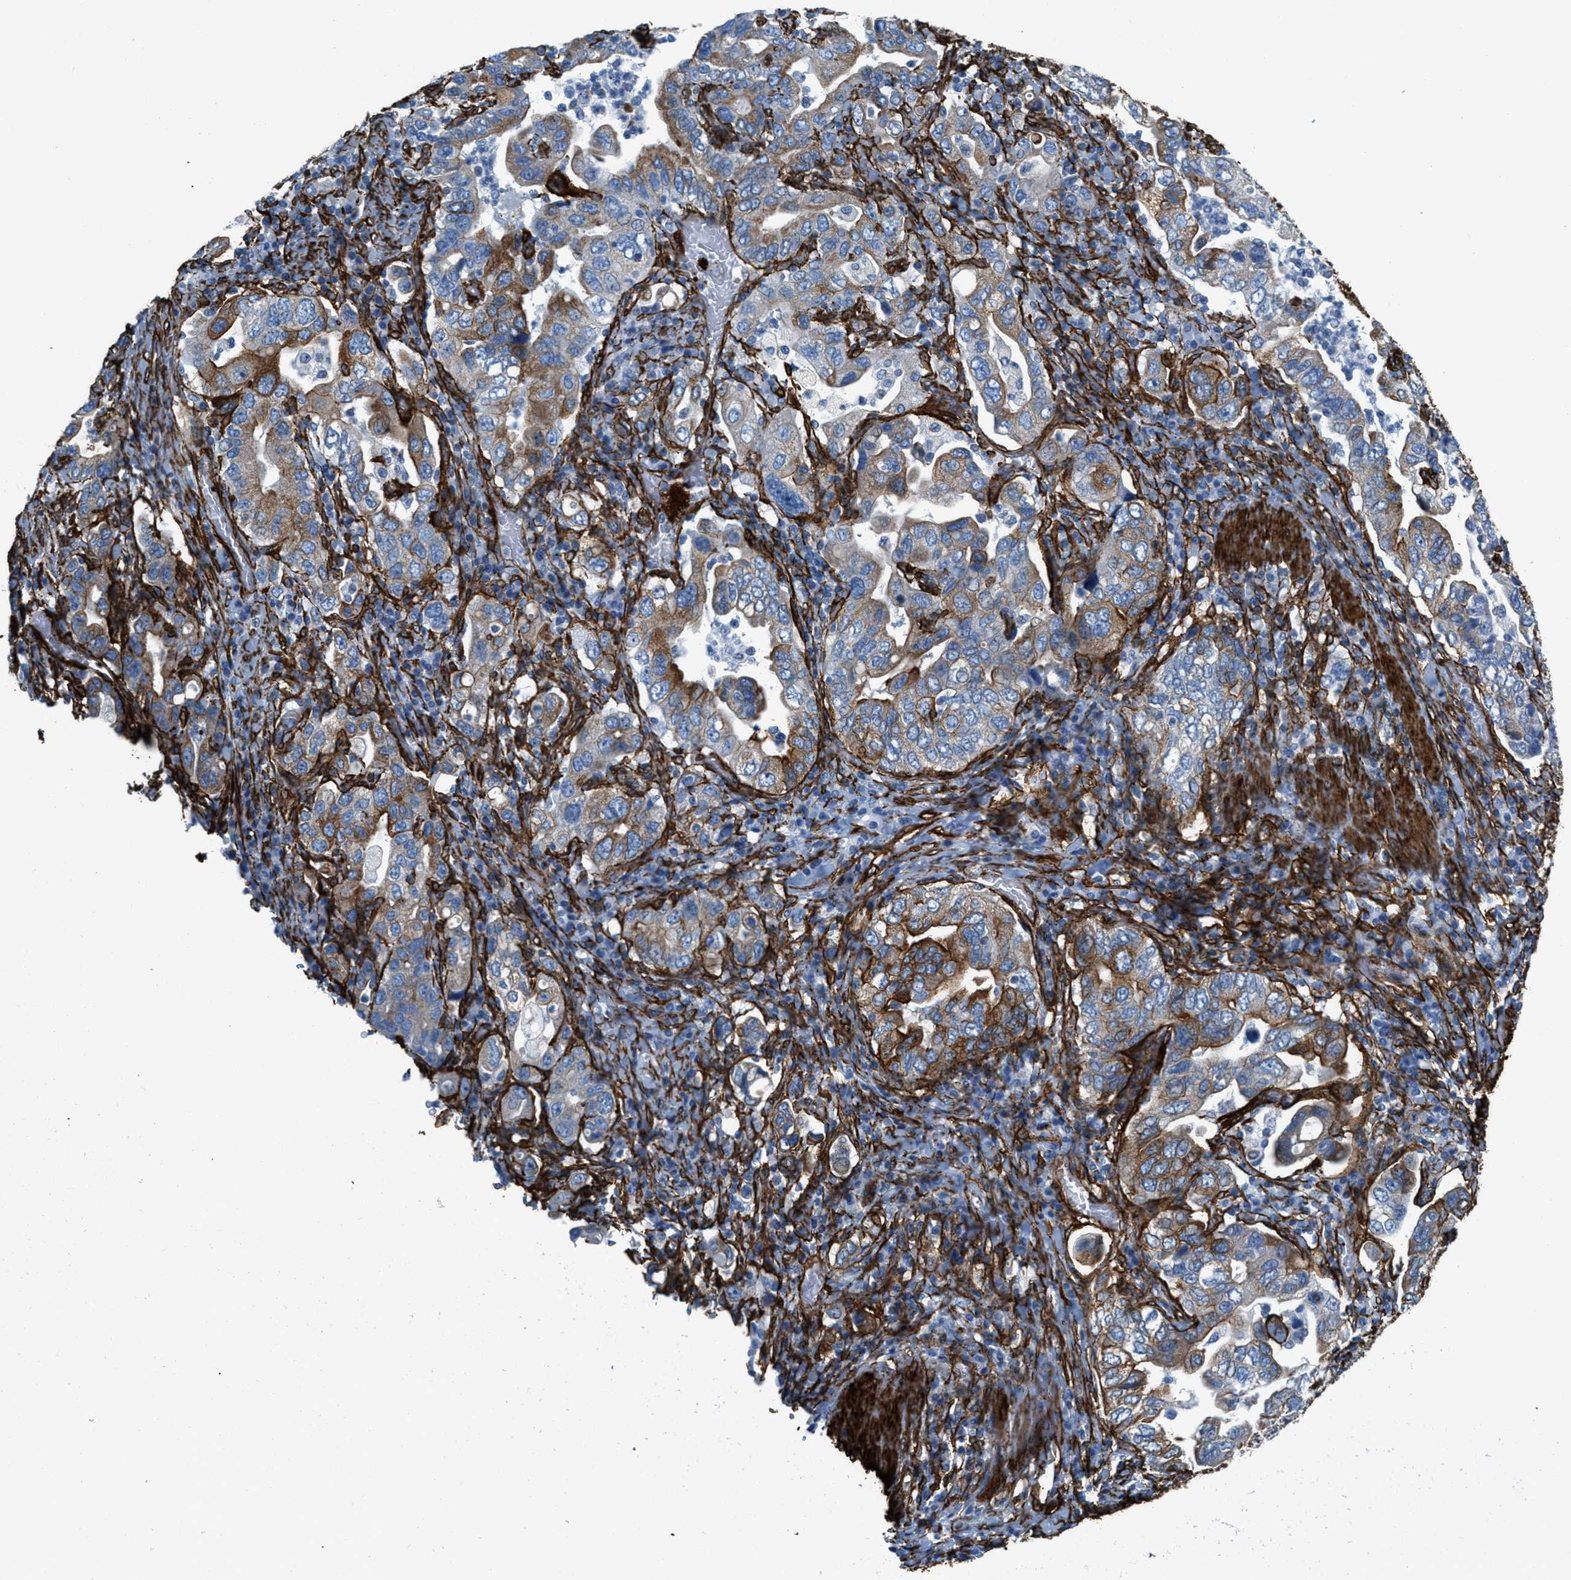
{"staining": {"intensity": "moderate", "quantity": "25%-75%", "location": "cytoplasmic/membranous"}, "tissue": "stomach cancer", "cell_type": "Tumor cells", "image_type": "cancer", "snomed": [{"axis": "morphology", "description": "Adenocarcinoma, NOS"}, {"axis": "topography", "description": "Stomach, upper"}], "caption": "Protein positivity by IHC displays moderate cytoplasmic/membranous expression in about 25%-75% of tumor cells in adenocarcinoma (stomach). Nuclei are stained in blue.", "gene": "CALD1", "patient": {"sex": "male", "age": 62}}